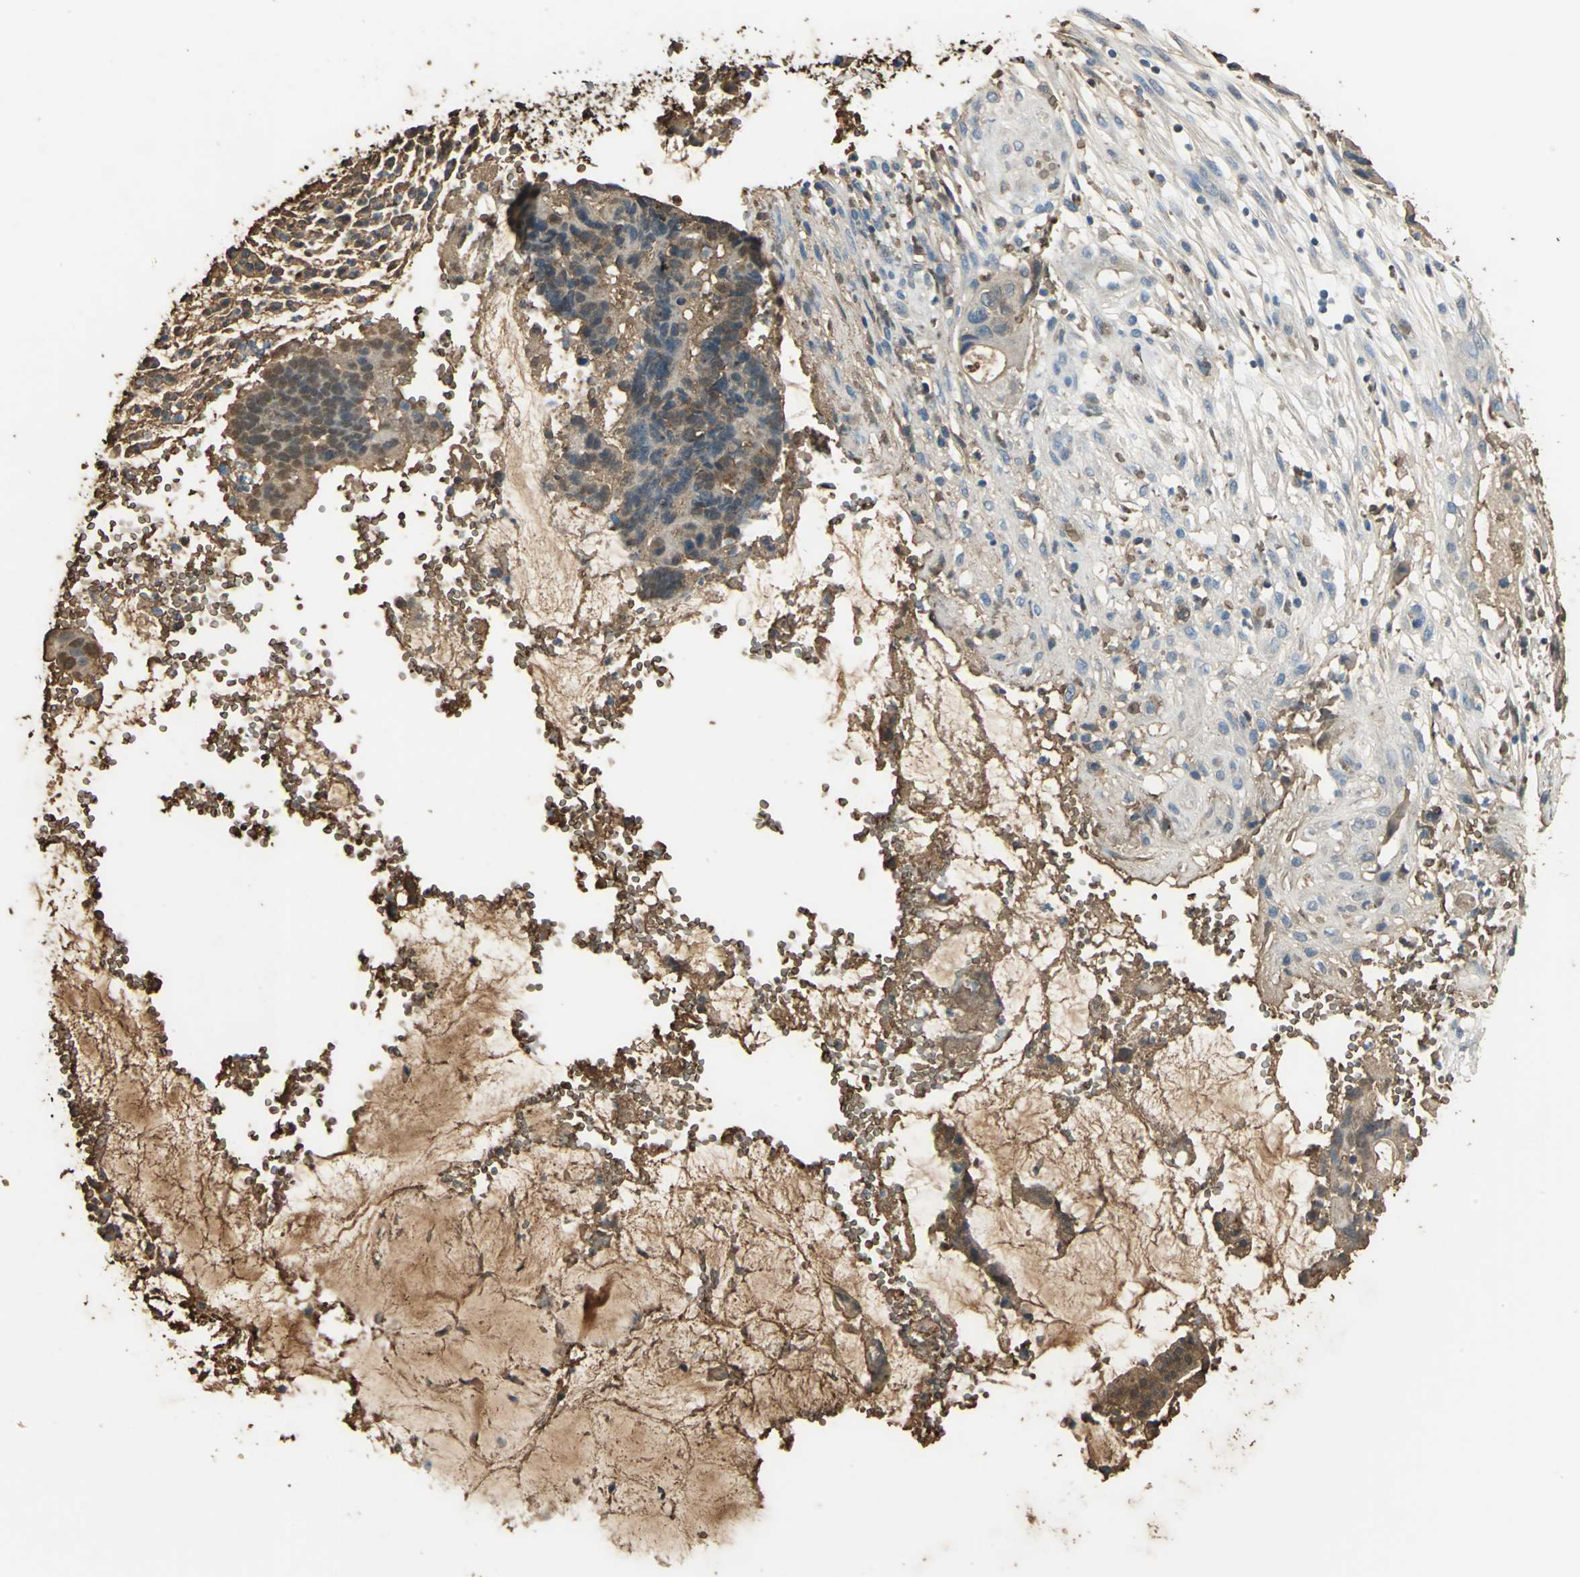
{"staining": {"intensity": "moderate", "quantity": ">75%", "location": "cytoplasmic/membranous,nuclear"}, "tissue": "colorectal cancer", "cell_type": "Tumor cells", "image_type": "cancer", "snomed": [{"axis": "morphology", "description": "Adenocarcinoma, NOS"}, {"axis": "topography", "description": "Colon"}], "caption": "DAB (3,3'-diaminobenzidine) immunohistochemical staining of colorectal adenocarcinoma exhibits moderate cytoplasmic/membranous and nuclear protein positivity in approximately >75% of tumor cells.", "gene": "DDAH1", "patient": {"sex": "female", "age": 57}}